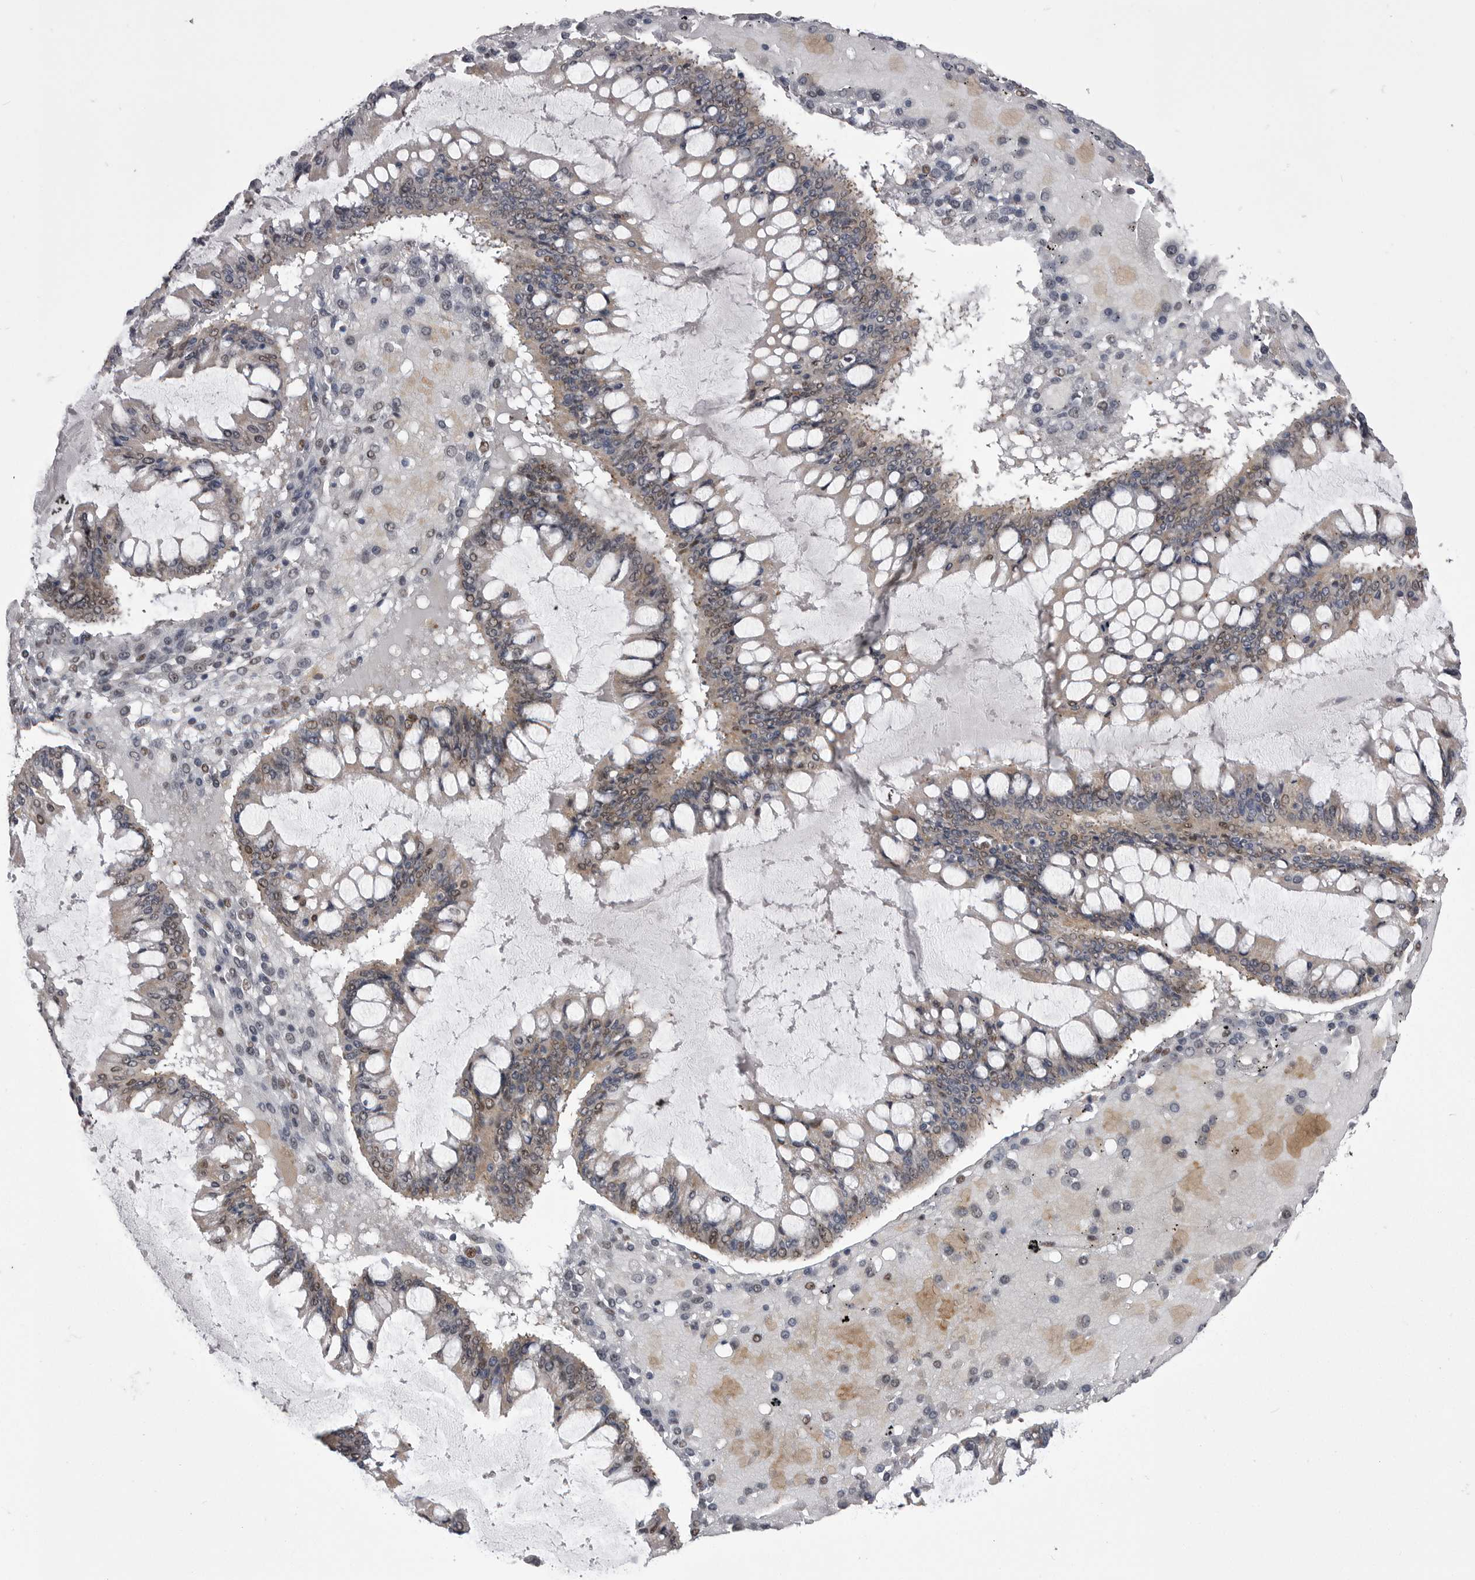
{"staining": {"intensity": "moderate", "quantity": "<25%", "location": "nuclear"}, "tissue": "ovarian cancer", "cell_type": "Tumor cells", "image_type": "cancer", "snomed": [{"axis": "morphology", "description": "Cystadenocarcinoma, mucinous, NOS"}, {"axis": "topography", "description": "Ovary"}], "caption": "Moderate nuclear positivity for a protein is appreciated in about <25% of tumor cells of mucinous cystadenocarcinoma (ovarian) using immunohistochemistry (IHC).", "gene": "MEPCE", "patient": {"sex": "female", "age": 73}}